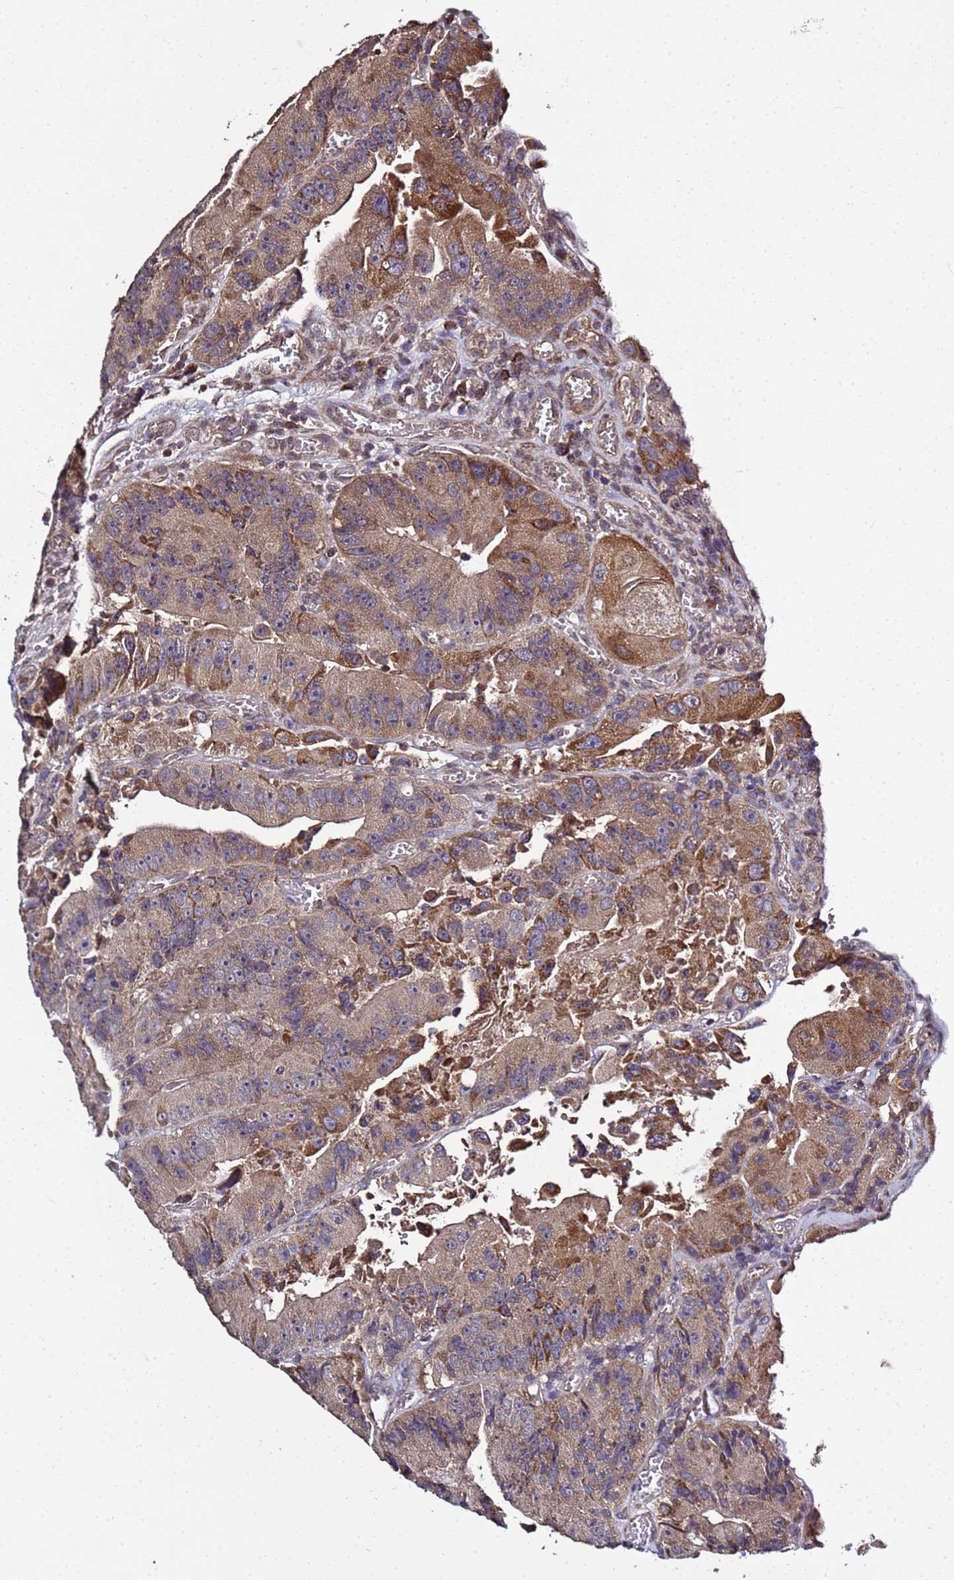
{"staining": {"intensity": "moderate", "quantity": "25%-75%", "location": "cytoplasmic/membranous"}, "tissue": "colorectal cancer", "cell_type": "Tumor cells", "image_type": "cancer", "snomed": [{"axis": "morphology", "description": "Adenocarcinoma, NOS"}, {"axis": "topography", "description": "Colon"}], "caption": "Colorectal cancer (adenocarcinoma) stained with DAB IHC exhibits medium levels of moderate cytoplasmic/membranous staining in about 25%-75% of tumor cells. The staining is performed using DAB (3,3'-diaminobenzidine) brown chromogen to label protein expression. The nuclei are counter-stained blue using hematoxylin.", "gene": "P2RX7", "patient": {"sex": "female", "age": 86}}